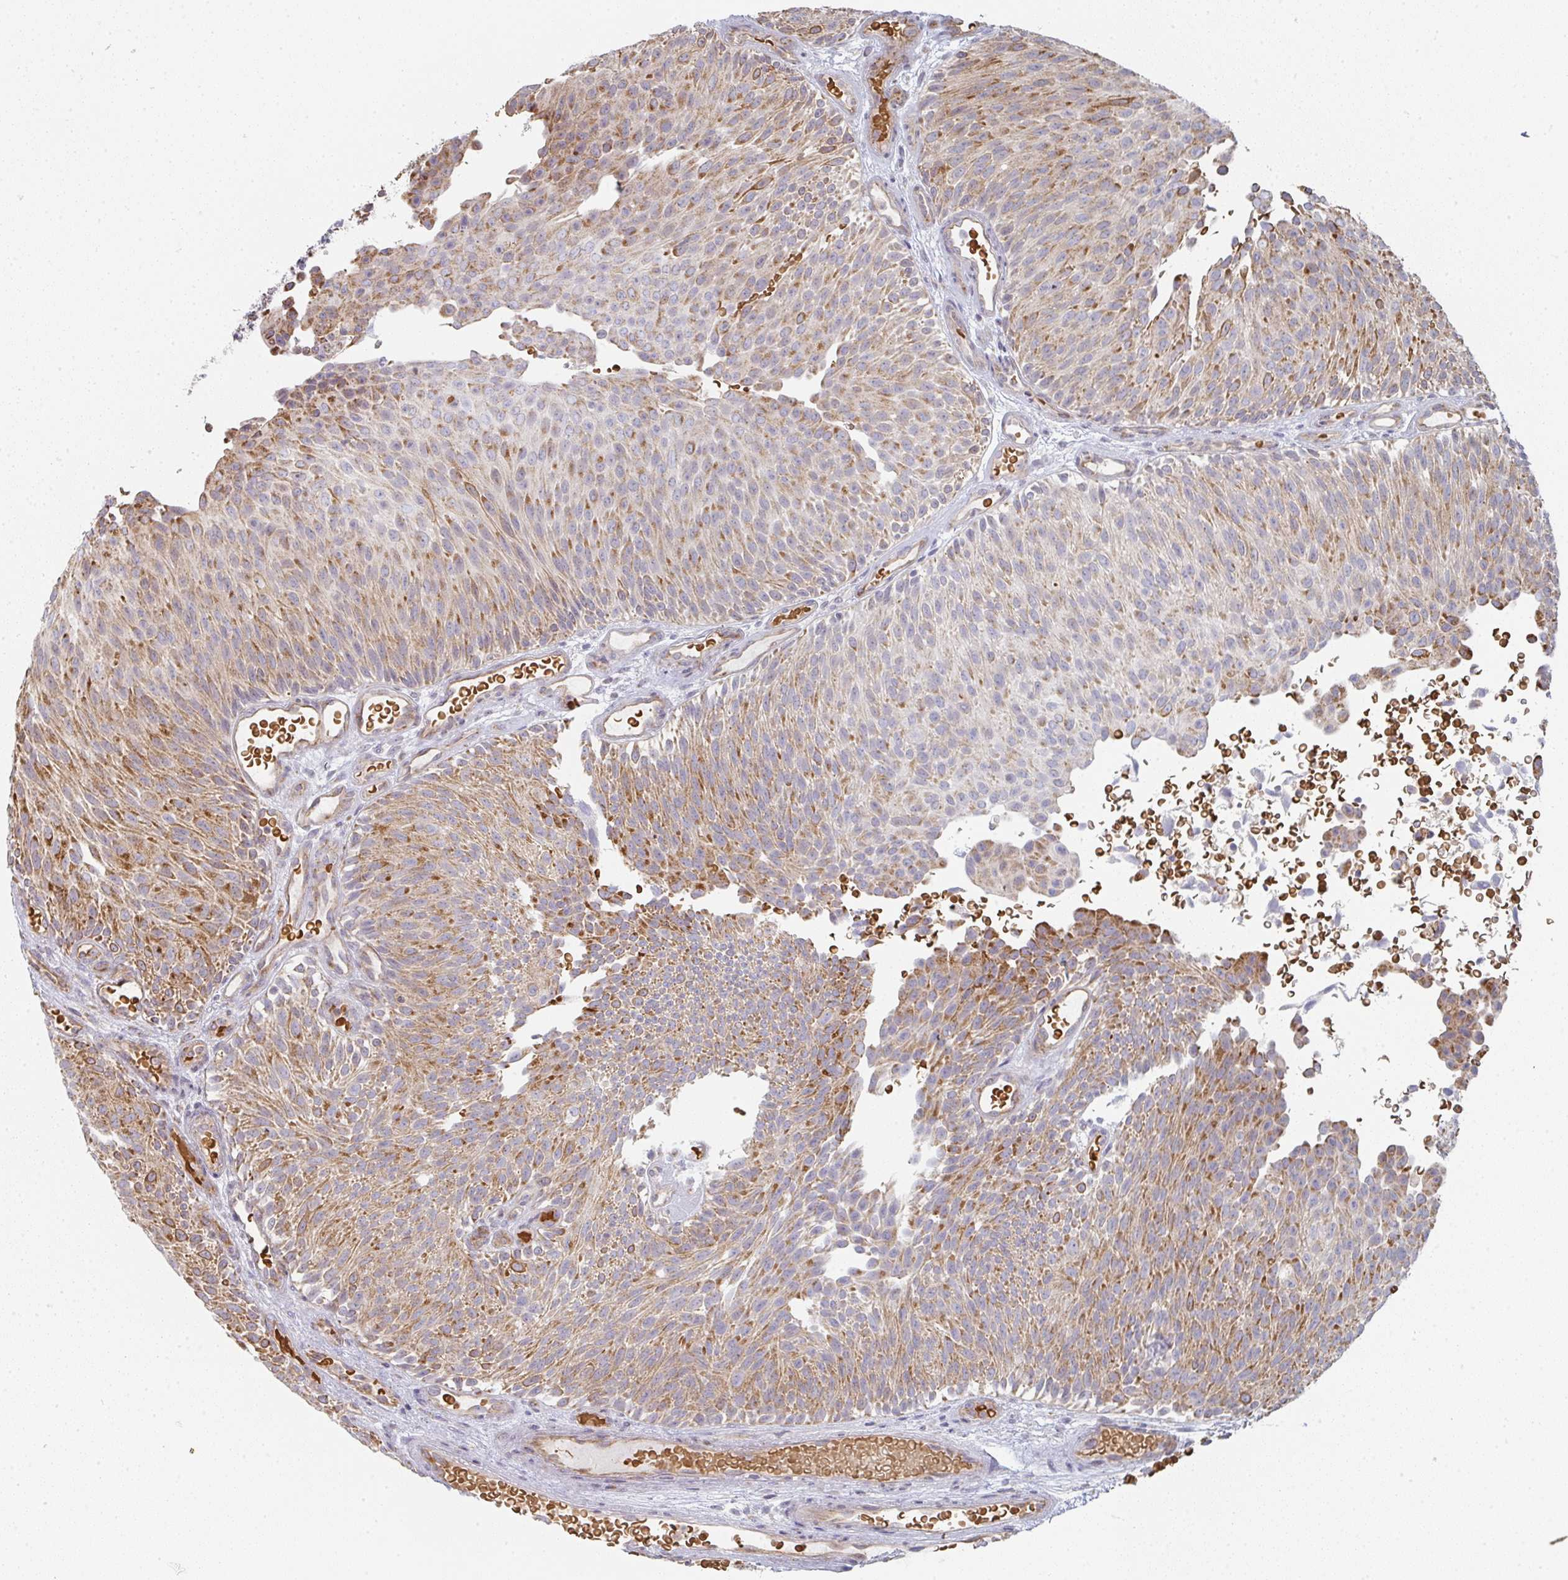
{"staining": {"intensity": "moderate", "quantity": "25%-75%", "location": "cytoplasmic/membranous"}, "tissue": "urothelial cancer", "cell_type": "Tumor cells", "image_type": "cancer", "snomed": [{"axis": "morphology", "description": "Urothelial carcinoma, Low grade"}, {"axis": "topography", "description": "Urinary bladder"}], "caption": "IHC staining of urothelial carcinoma (low-grade), which shows medium levels of moderate cytoplasmic/membranous expression in approximately 25%-75% of tumor cells indicating moderate cytoplasmic/membranous protein positivity. The staining was performed using DAB (3,3'-diaminobenzidine) (brown) for protein detection and nuclei were counterstained in hematoxylin (blue).", "gene": "ZNF526", "patient": {"sex": "male", "age": 78}}